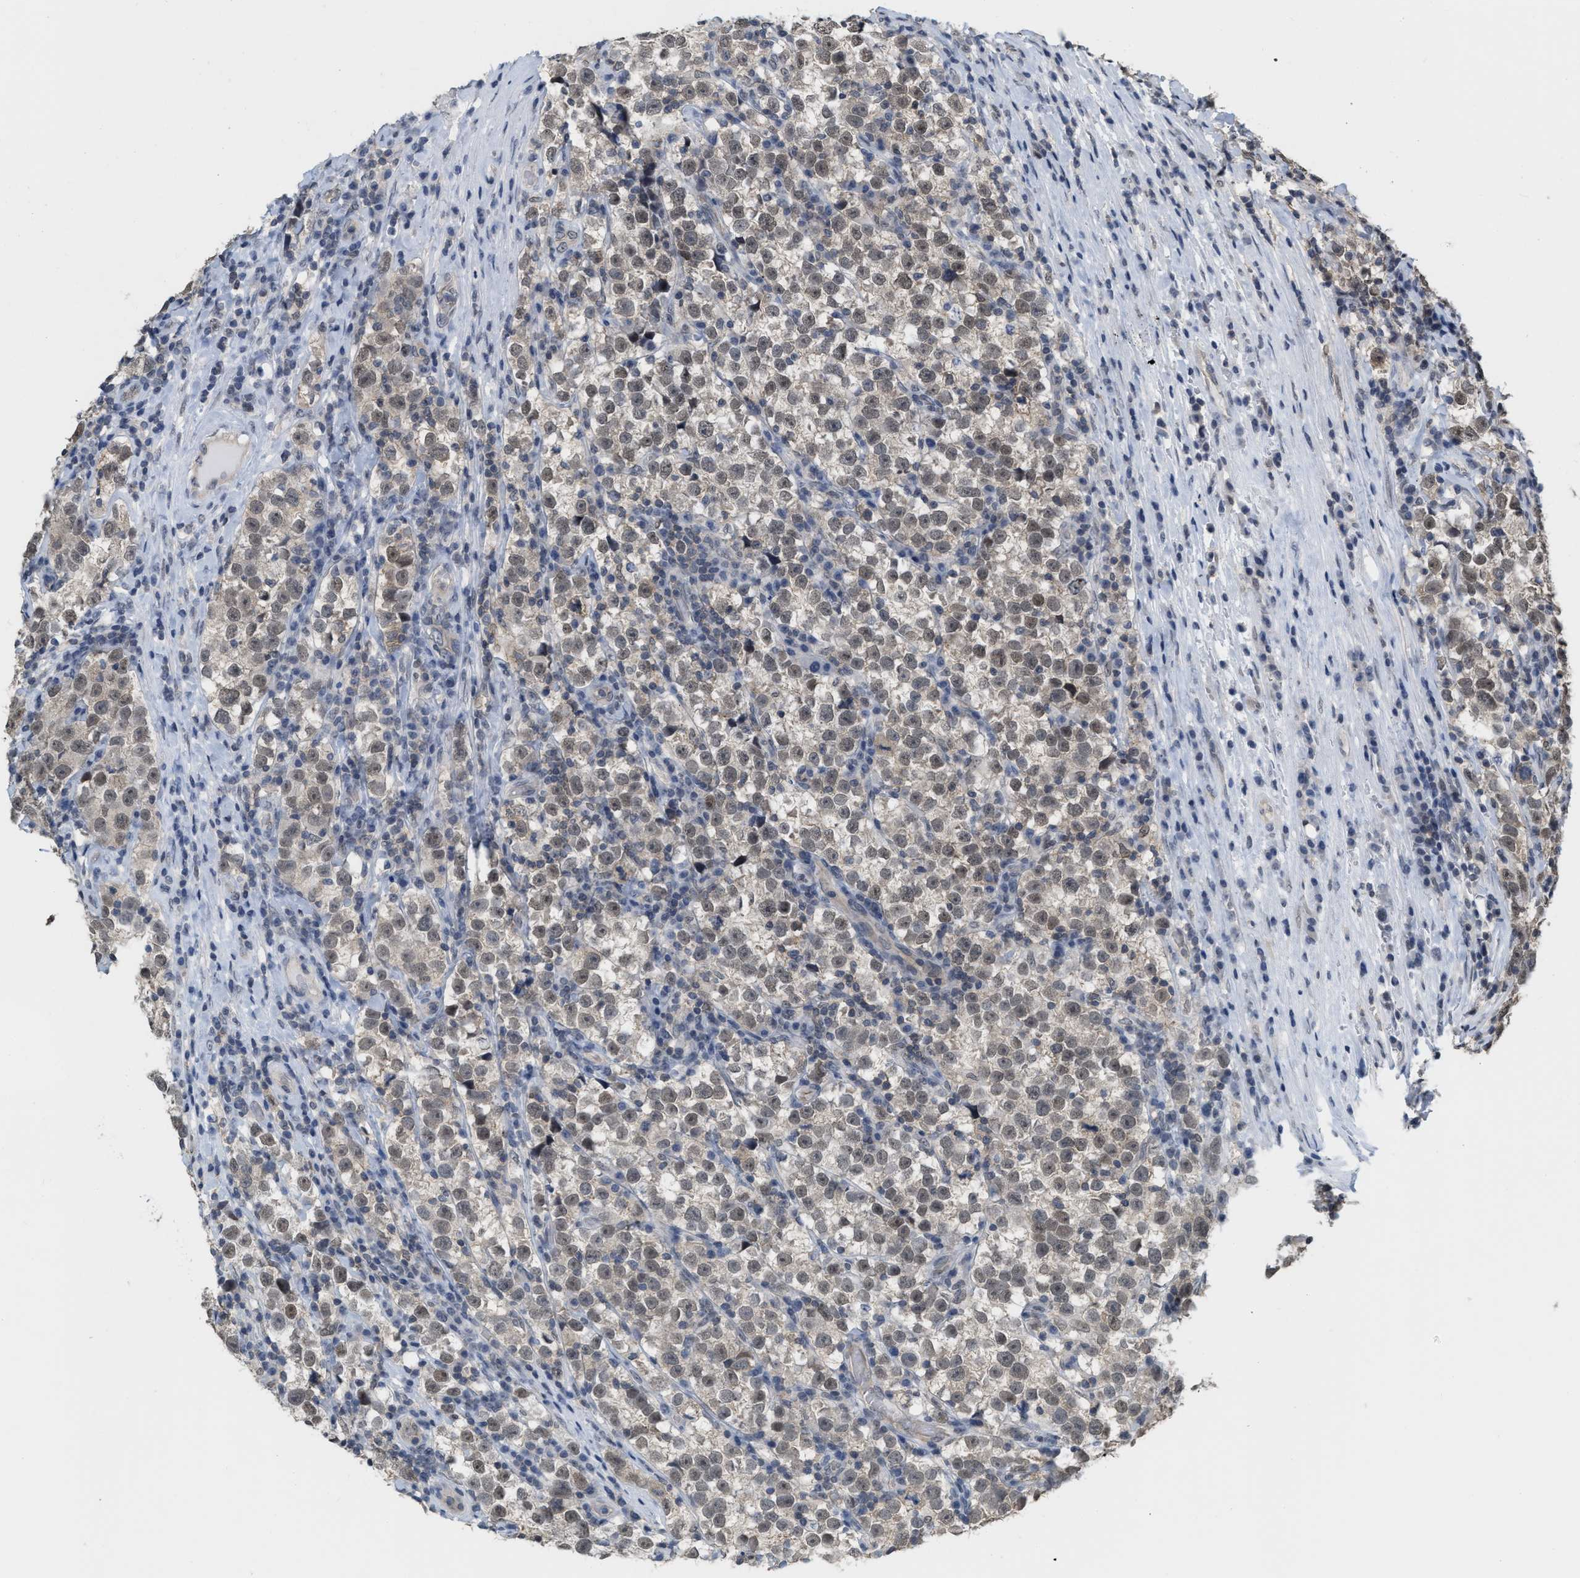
{"staining": {"intensity": "weak", "quantity": ">75%", "location": "cytoplasmic/membranous,nuclear"}, "tissue": "testis cancer", "cell_type": "Tumor cells", "image_type": "cancer", "snomed": [{"axis": "morphology", "description": "Normal tissue, NOS"}, {"axis": "morphology", "description": "Seminoma, NOS"}, {"axis": "topography", "description": "Testis"}], "caption": "Immunohistochemical staining of human seminoma (testis) exhibits weak cytoplasmic/membranous and nuclear protein positivity in about >75% of tumor cells.", "gene": "BAIAP2L1", "patient": {"sex": "male", "age": 43}}